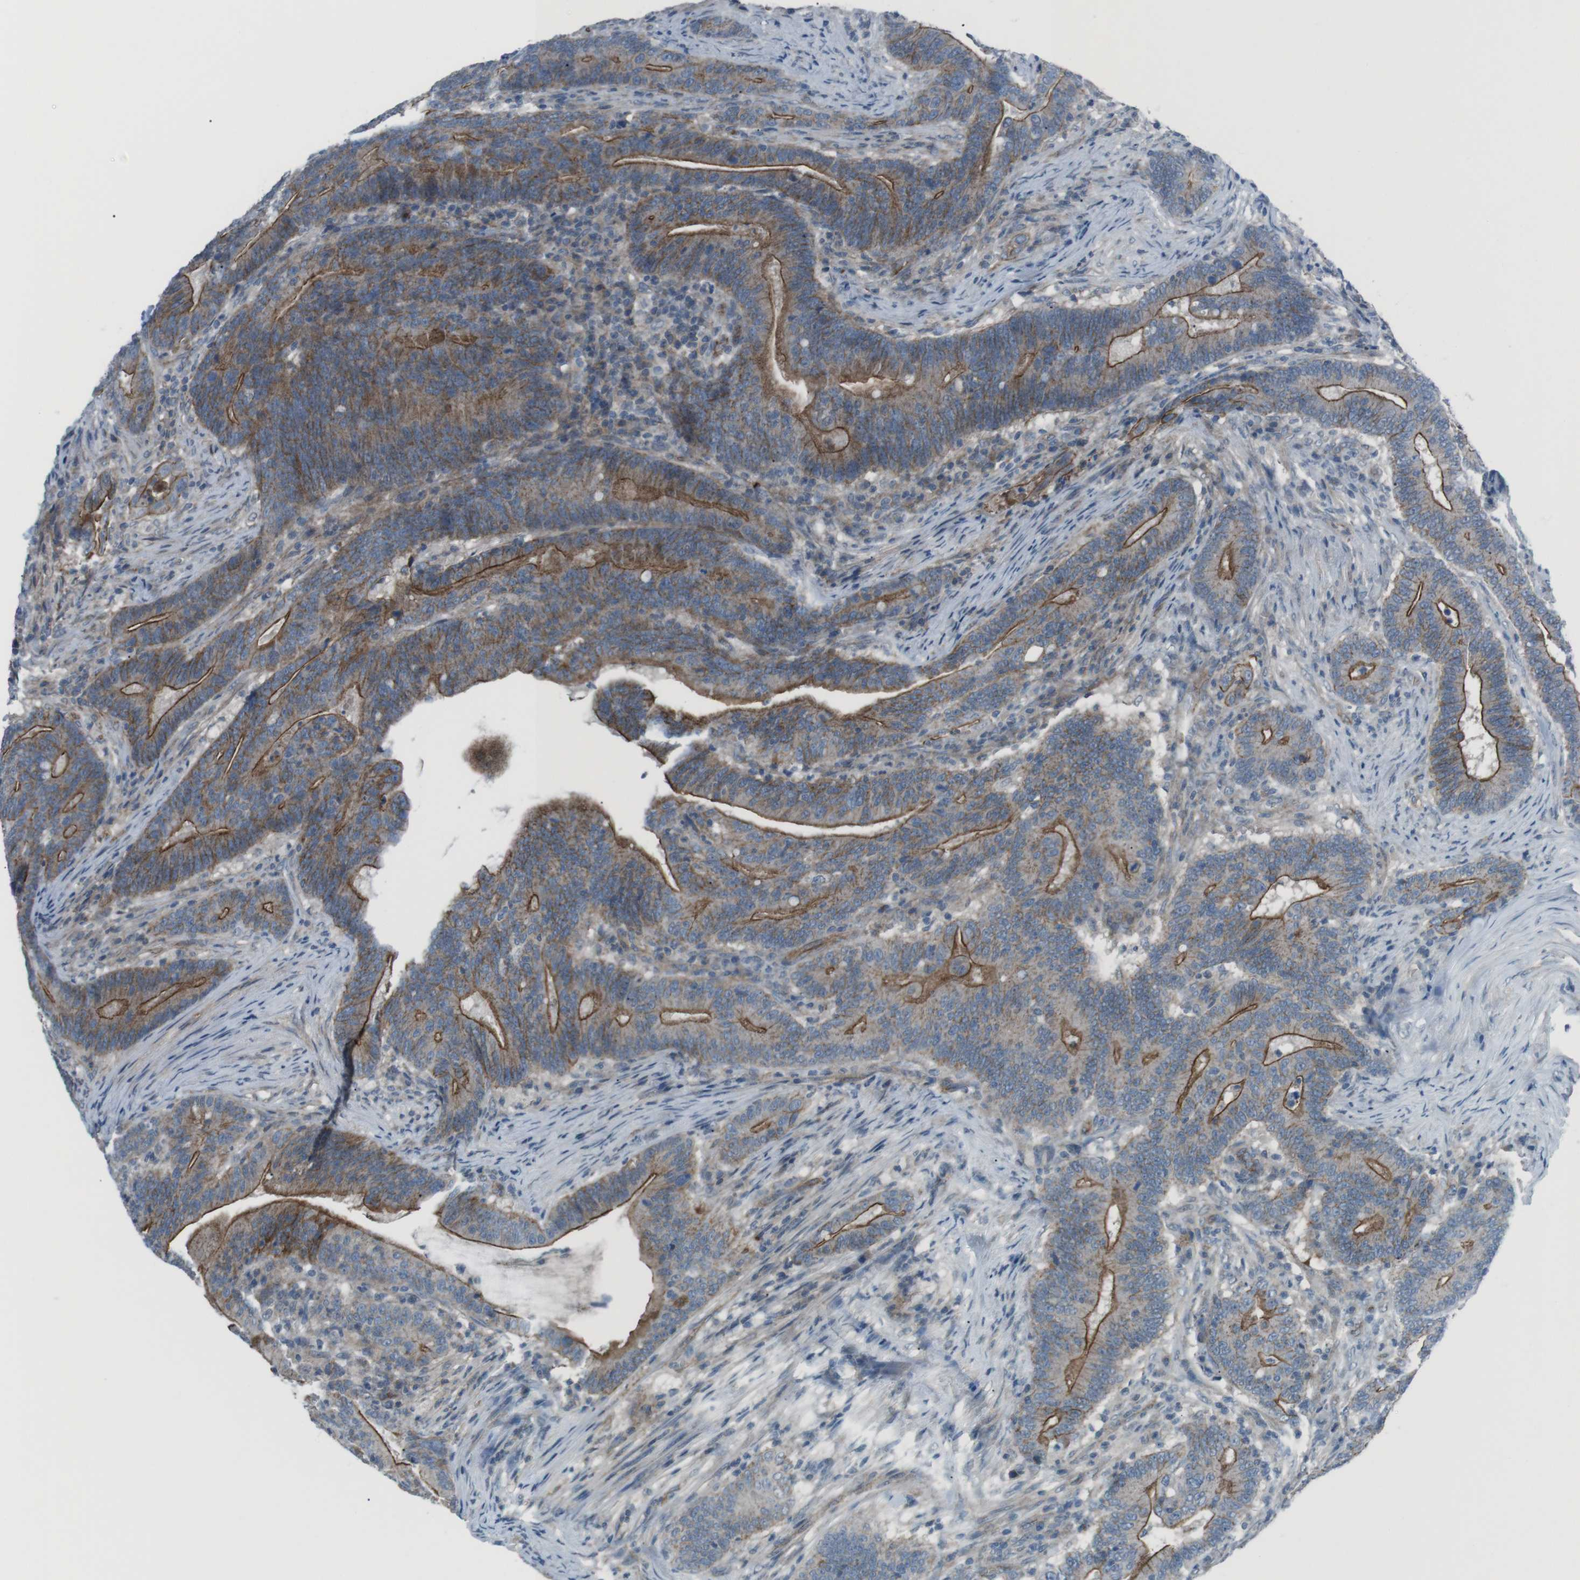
{"staining": {"intensity": "moderate", "quantity": ">75%", "location": "cytoplasmic/membranous"}, "tissue": "colorectal cancer", "cell_type": "Tumor cells", "image_type": "cancer", "snomed": [{"axis": "morphology", "description": "Normal tissue, NOS"}, {"axis": "morphology", "description": "Adenocarcinoma, NOS"}, {"axis": "topography", "description": "Colon"}], "caption": "IHC of human adenocarcinoma (colorectal) shows medium levels of moderate cytoplasmic/membranous staining in about >75% of tumor cells. The staining was performed using DAB (3,3'-diaminobenzidine), with brown indicating positive protein expression. Nuclei are stained blue with hematoxylin.", "gene": "SPTA1", "patient": {"sex": "female", "age": 66}}